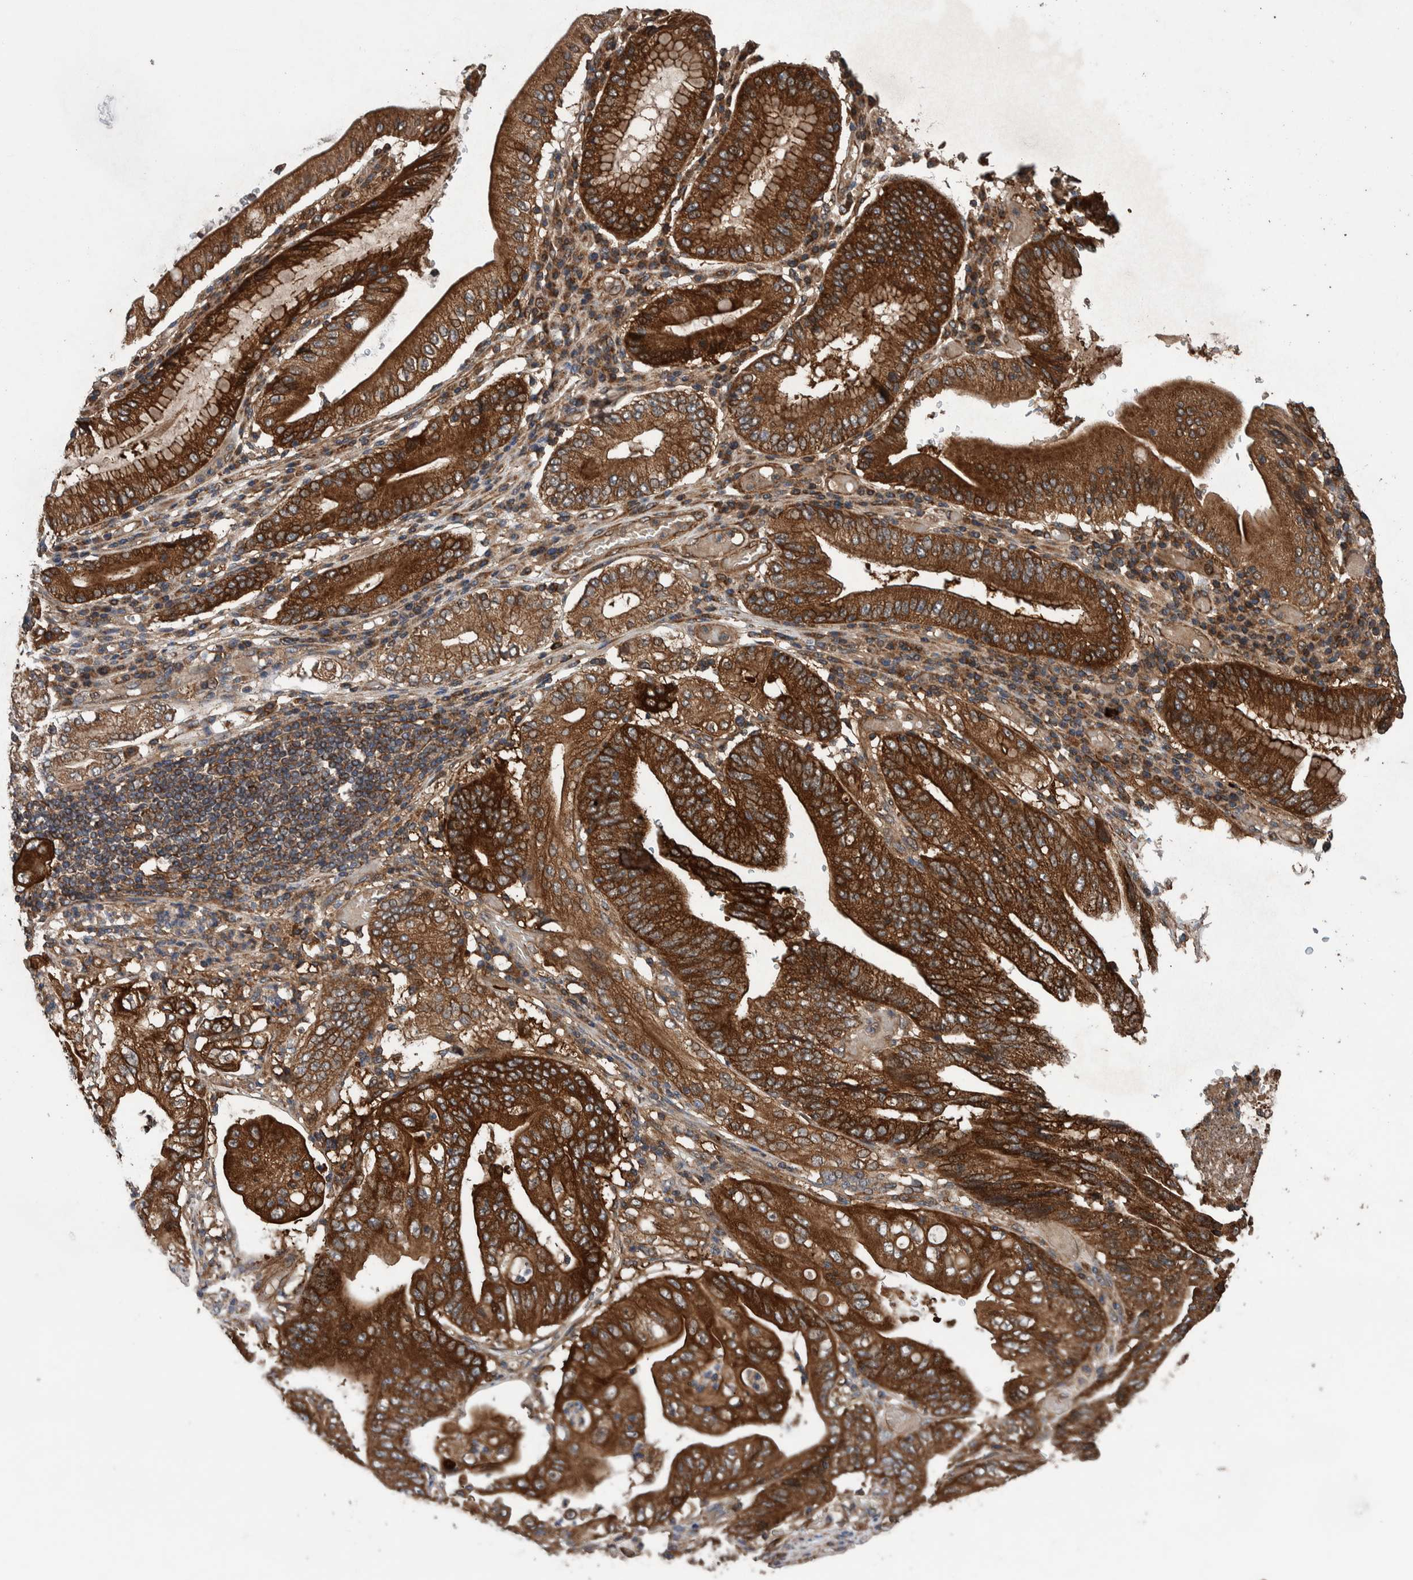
{"staining": {"intensity": "strong", "quantity": ">75%", "location": "cytoplasmic/membranous"}, "tissue": "stomach cancer", "cell_type": "Tumor cells", "image_type": "cancer", "snomed": [{"axis": "morphology", "description": "Adenocarcinoma, NOS"}, {"axis": "topography", "description": "Stomach"}], "caption": "IHC image of stomach cancer (adenocarcinoma) stained for a protein (brown), which shows high levels of strong cytoplasmic/membranous positivity in approximately >75% of tumor cells.", "gene": "TRIM16", "patient": {"sex": "female", "age": 73}}